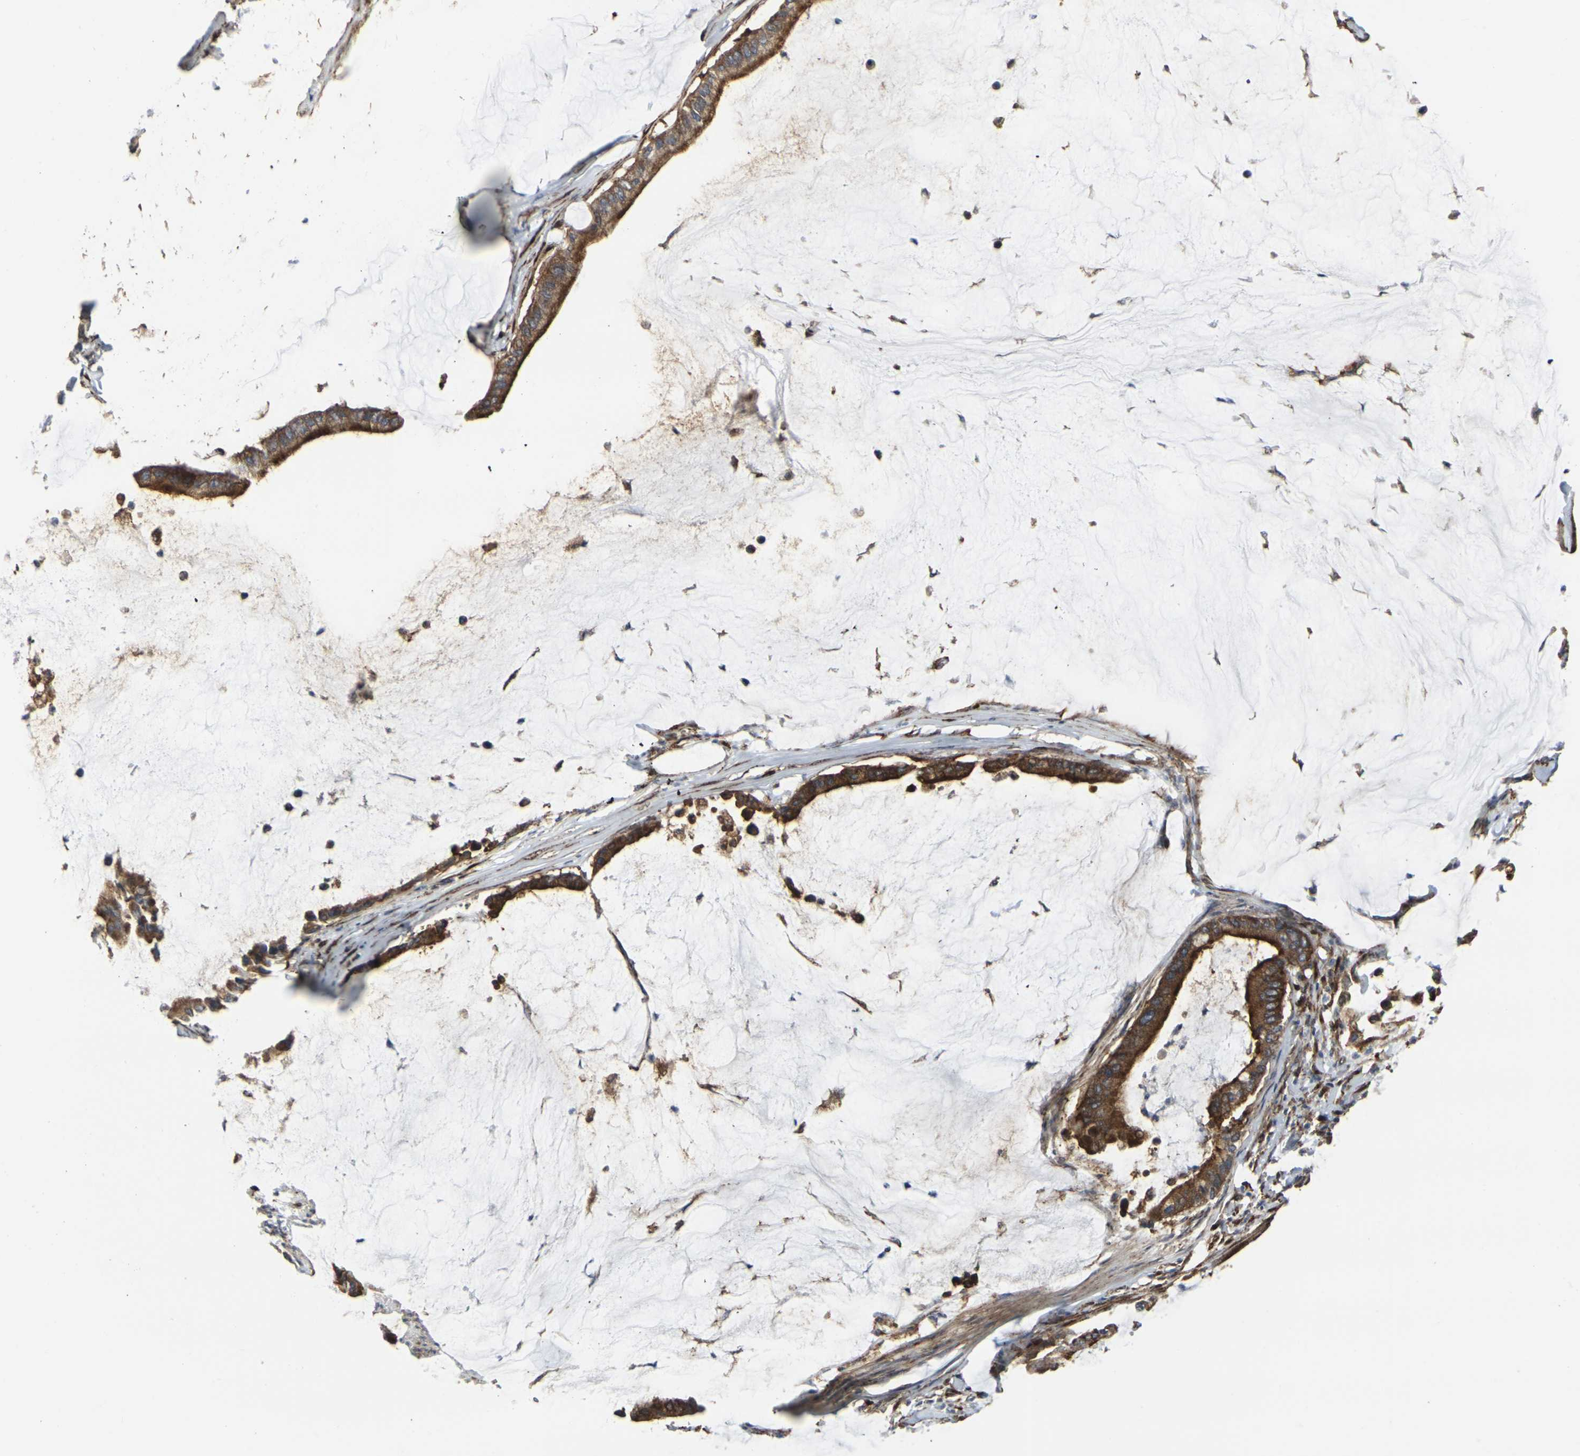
{"staining": {"intensity": "strong", "quantity": ">75%", "location": "cytoplasmic/membranous"}, "tissue": "pancreatic cancer", "cell_type": "Tumor cells", "image_type": "cancer", "snomed": [{"axis": "morphology", "description": "Adenocarcinoma, NOS"}, {"axis": "topography", "description": "Pancreas"}], "caption": "The histopathology image reveals staining of pancreatic cancer, revealing strong cytoplasmic/membranous protein positivity (brown color) within tumor cells.", "gene": "MYOF", "patient": {"sex": "male", "age": 41}}